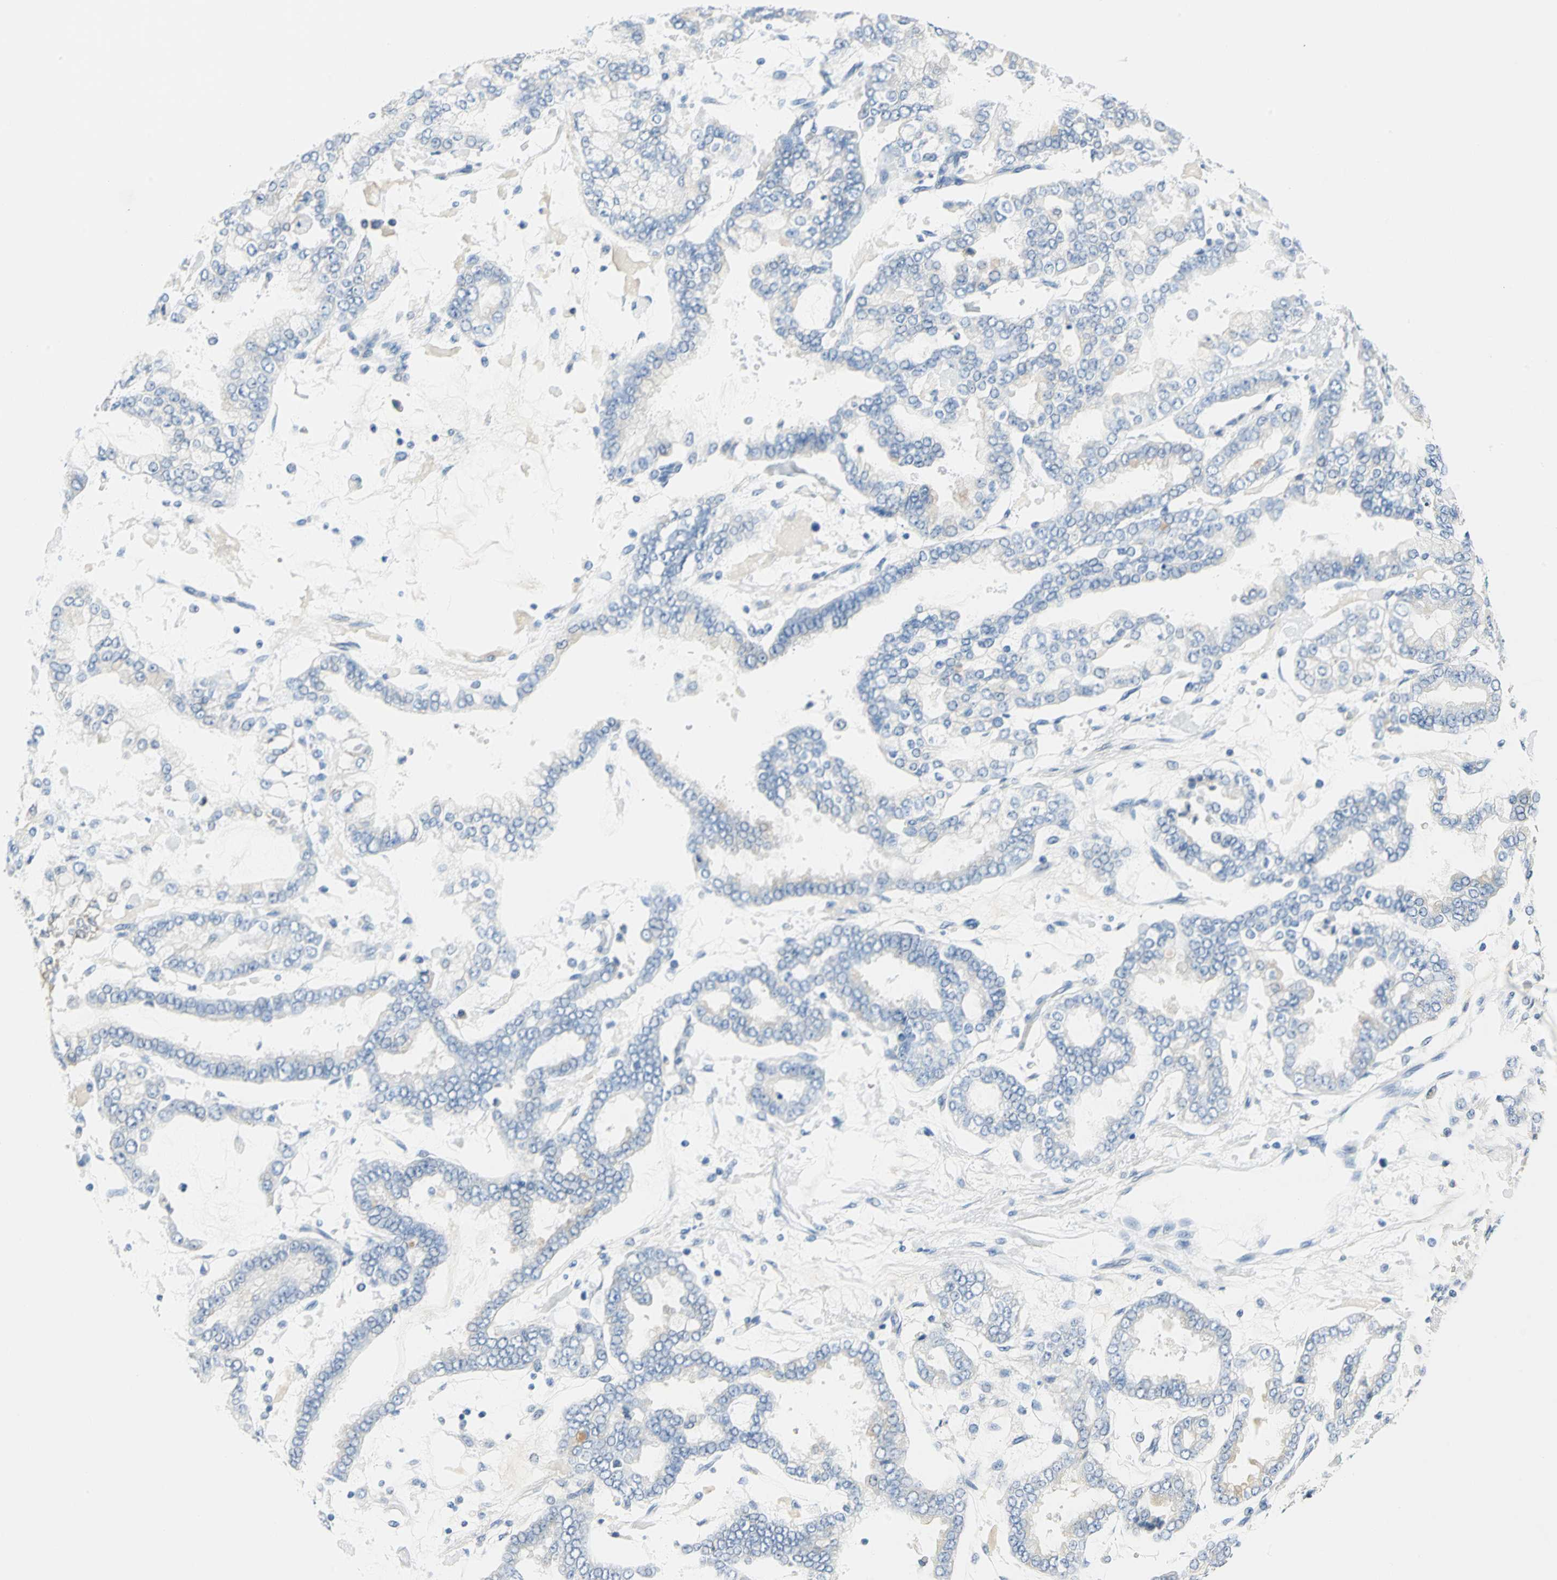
{"staining": {"intensity": "negative", "quantity": "none", "location": "none"}, "tissue": "stomach cancer", "cell_type": "Tumor cells", "image_type": "cancer", "snomed": [{"axis": "morphology", "description": "Normal tissue, NOS"}, {"axis": "morphology", "description": "Adenocarcinoma, NOS"}, {"axis": "topography", "description": "Stomach, upper"}, {"axis": "topography", "description": "Stomach"}], "caption": "Tumor cells are negative for protein expression in human stomach cancer.", "gene": "TRIM25", "patient": {"sex": "male", "age": 76}}